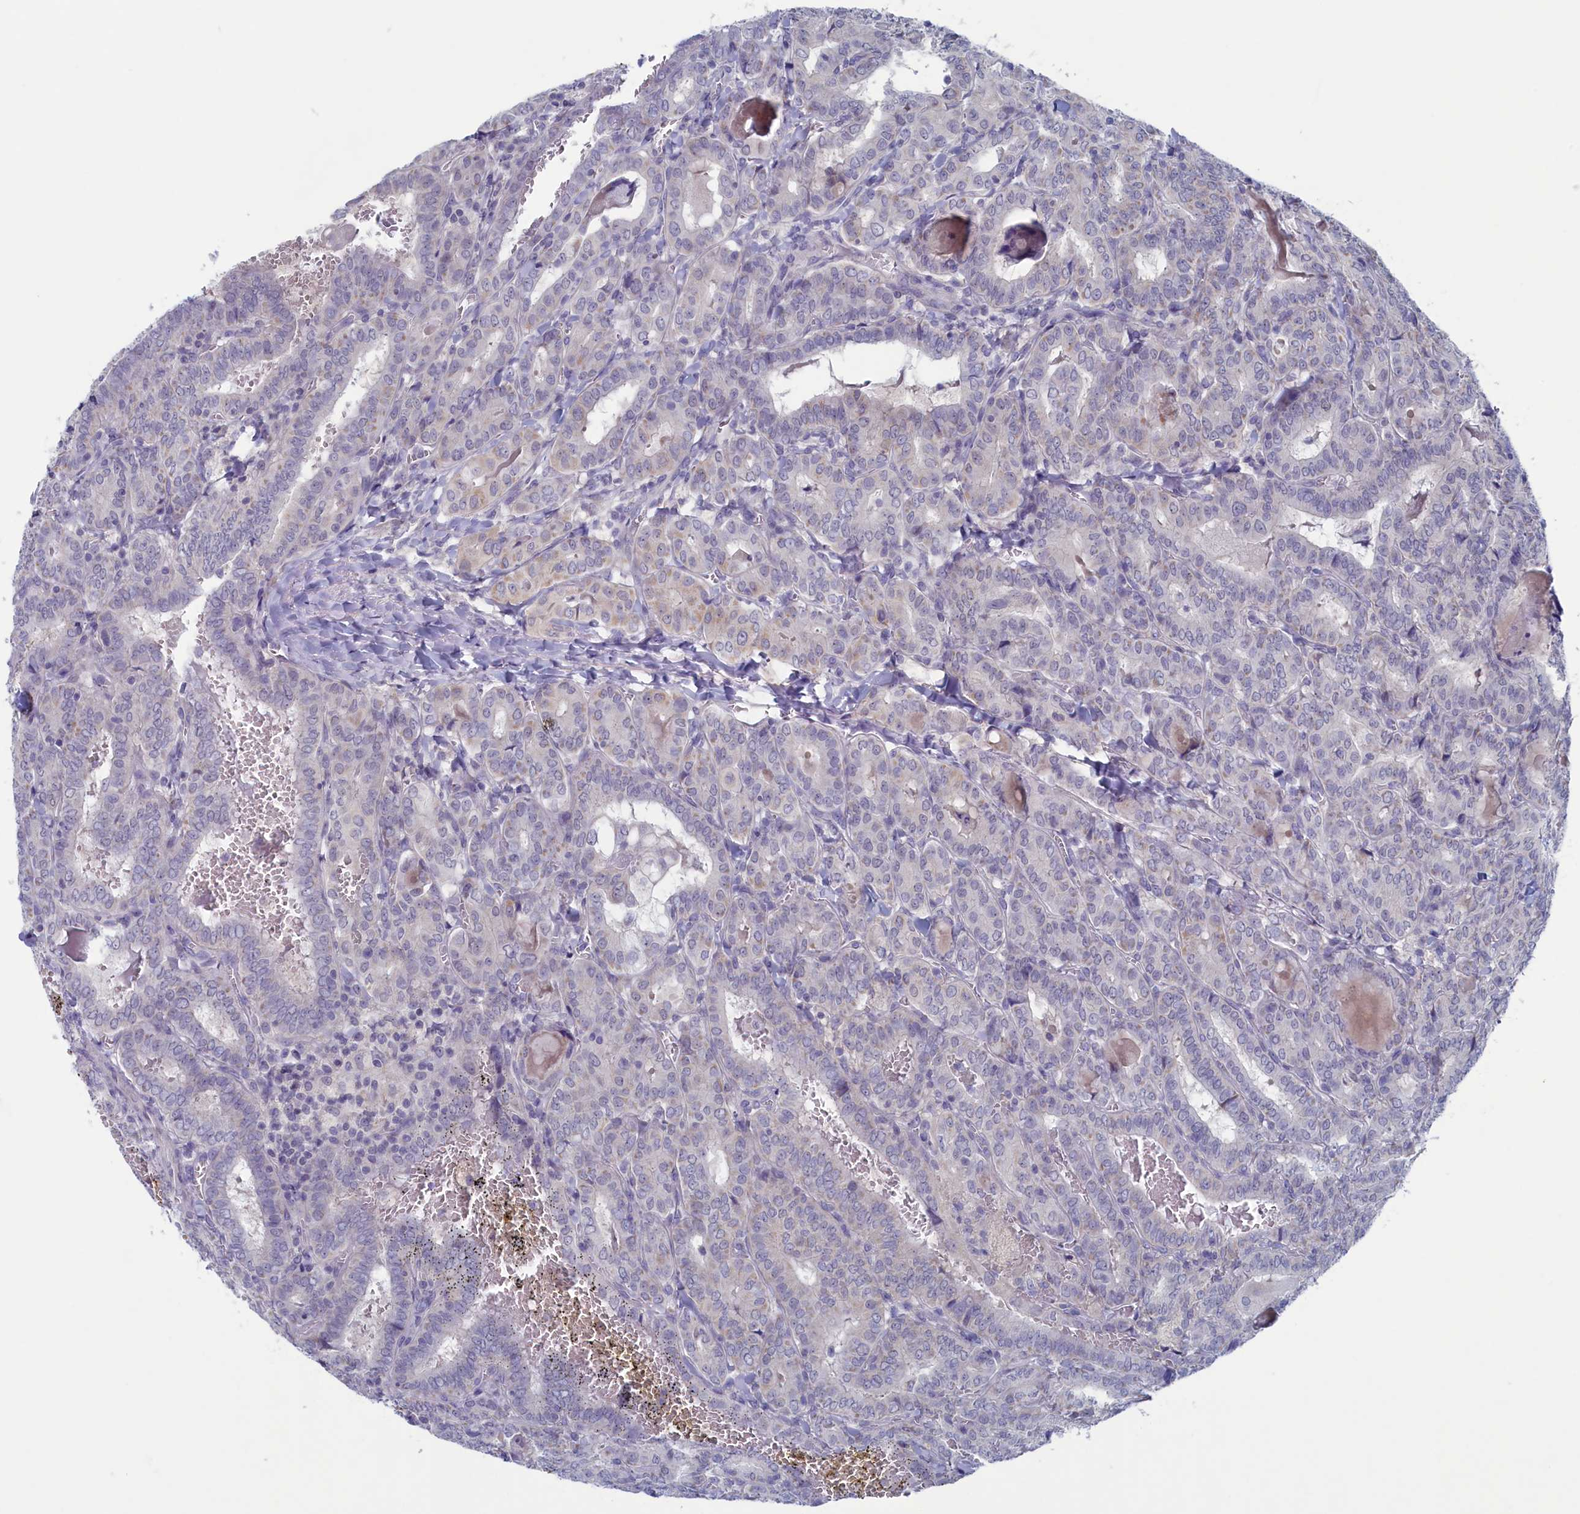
{"staining": {"intensity": "negative", "quantity": "none", "location": "none"}, "tissue": "thyroid cancer", "cell_type": "Tumor cells", "image_type": "cancer", "snomed": [{"axis": "morphology", "description": "Papillary adenocarcinoma, NOS"}, {"axis": "topography", "description": "Thyroid gland"}], "caption": "Protein analysis of thyroid cancer reveals no significant expression in tumor cells.", "gene": "WDR76", "patient": {"sex": "female", "age": 72}}